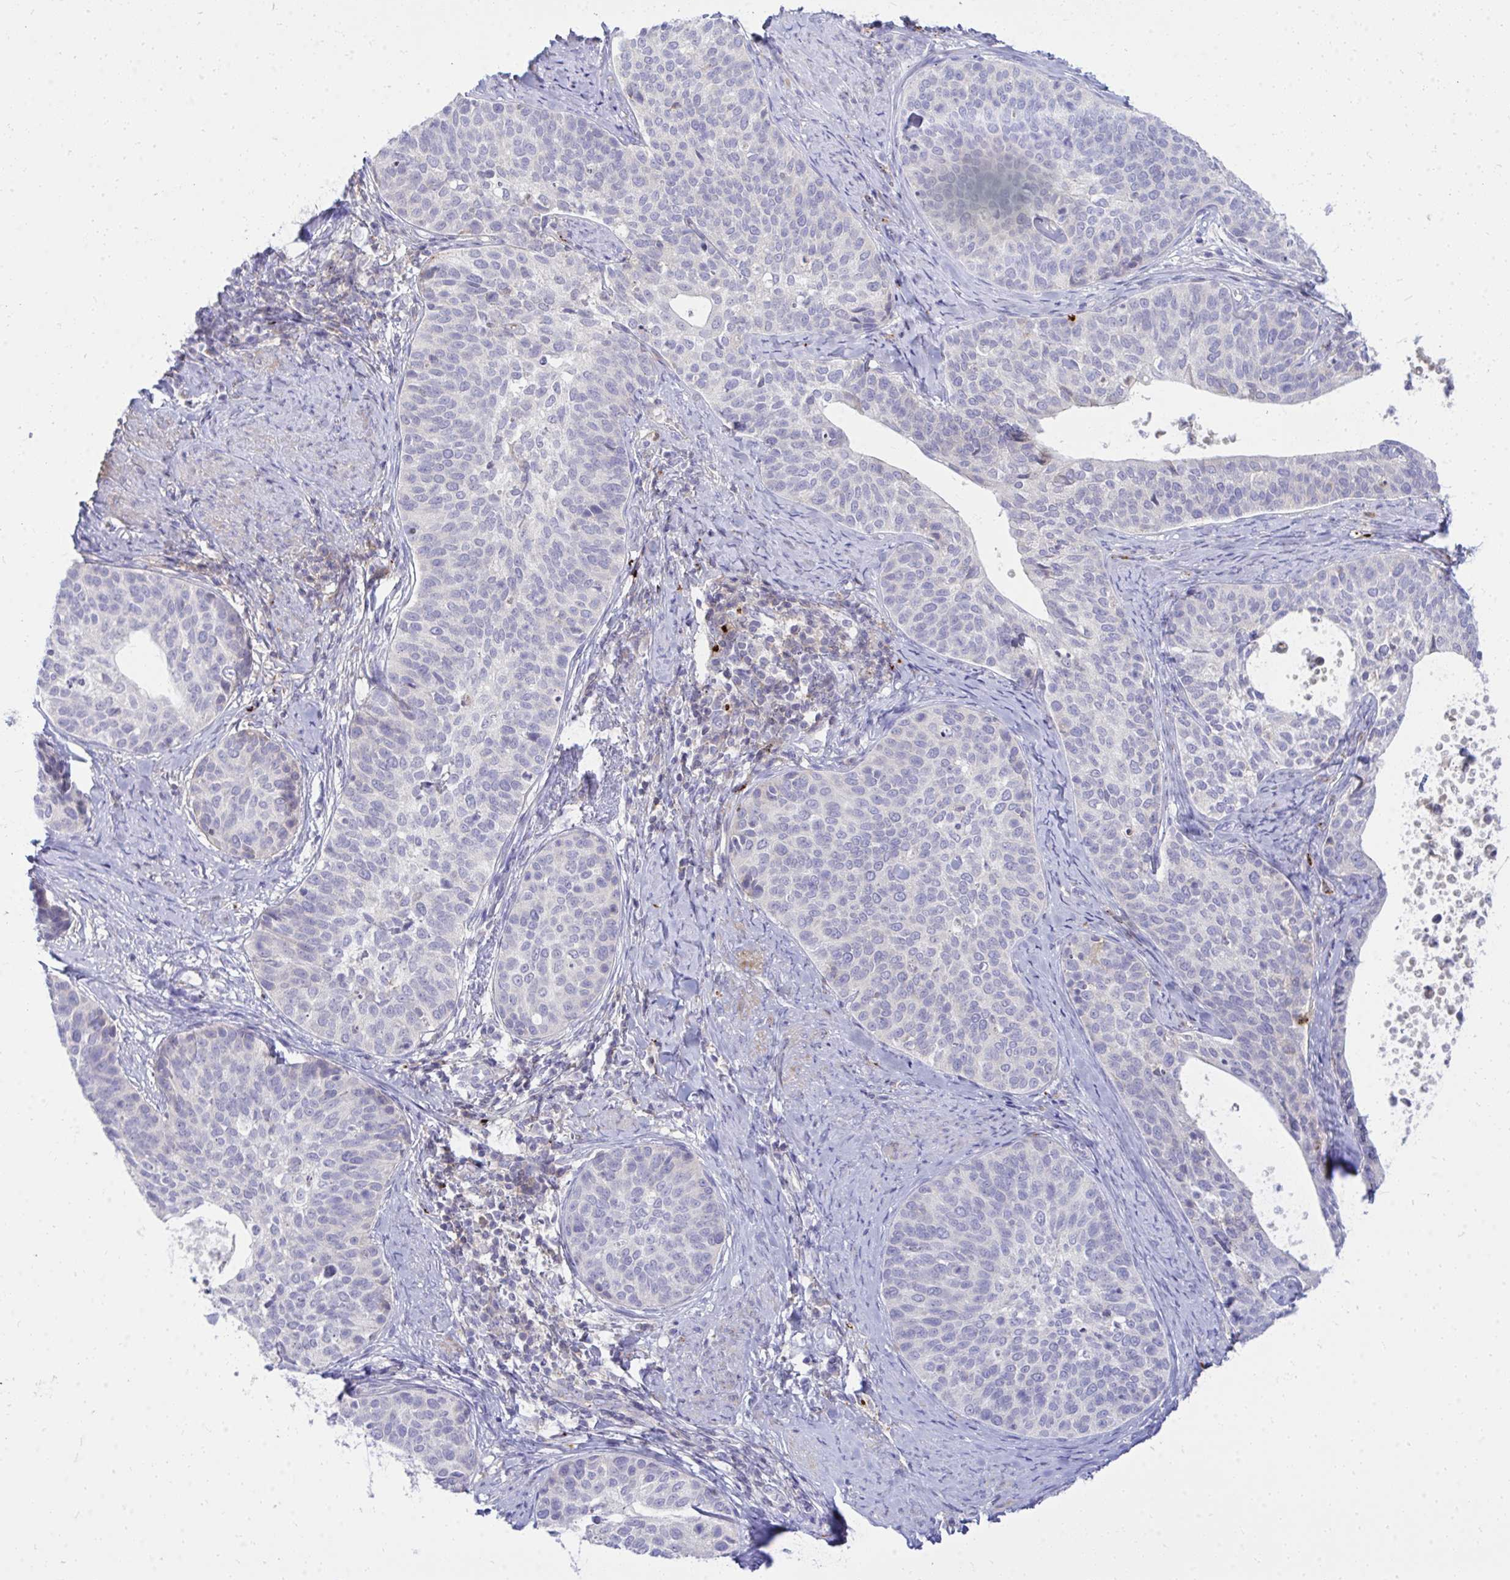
{"staining": {"intensity": "negative", "quantity": "none", "location": "none"}, "tissue": "cervical cancer", "cell_type": "Tumor cells", "image_type": "cancer", "snomed": [{"axis": "morphology", "description": "Squamous cell carcinoma, NOS"}, {"axis": "topography", "description": "Cervix"}], "caption": "Immunohistochemistry micrograph of cervical cancer (squamous cell carcinoma) stained for a protein (brown), which displays no expression in tumor cells. The staining is performed using DAB (3,3'-diaminobenzidine) brown chromogen with nuclei counter-stained in using hematoxylin.", "gene": "TP53I11", "patient": {"sex": "female", "age": 69}}